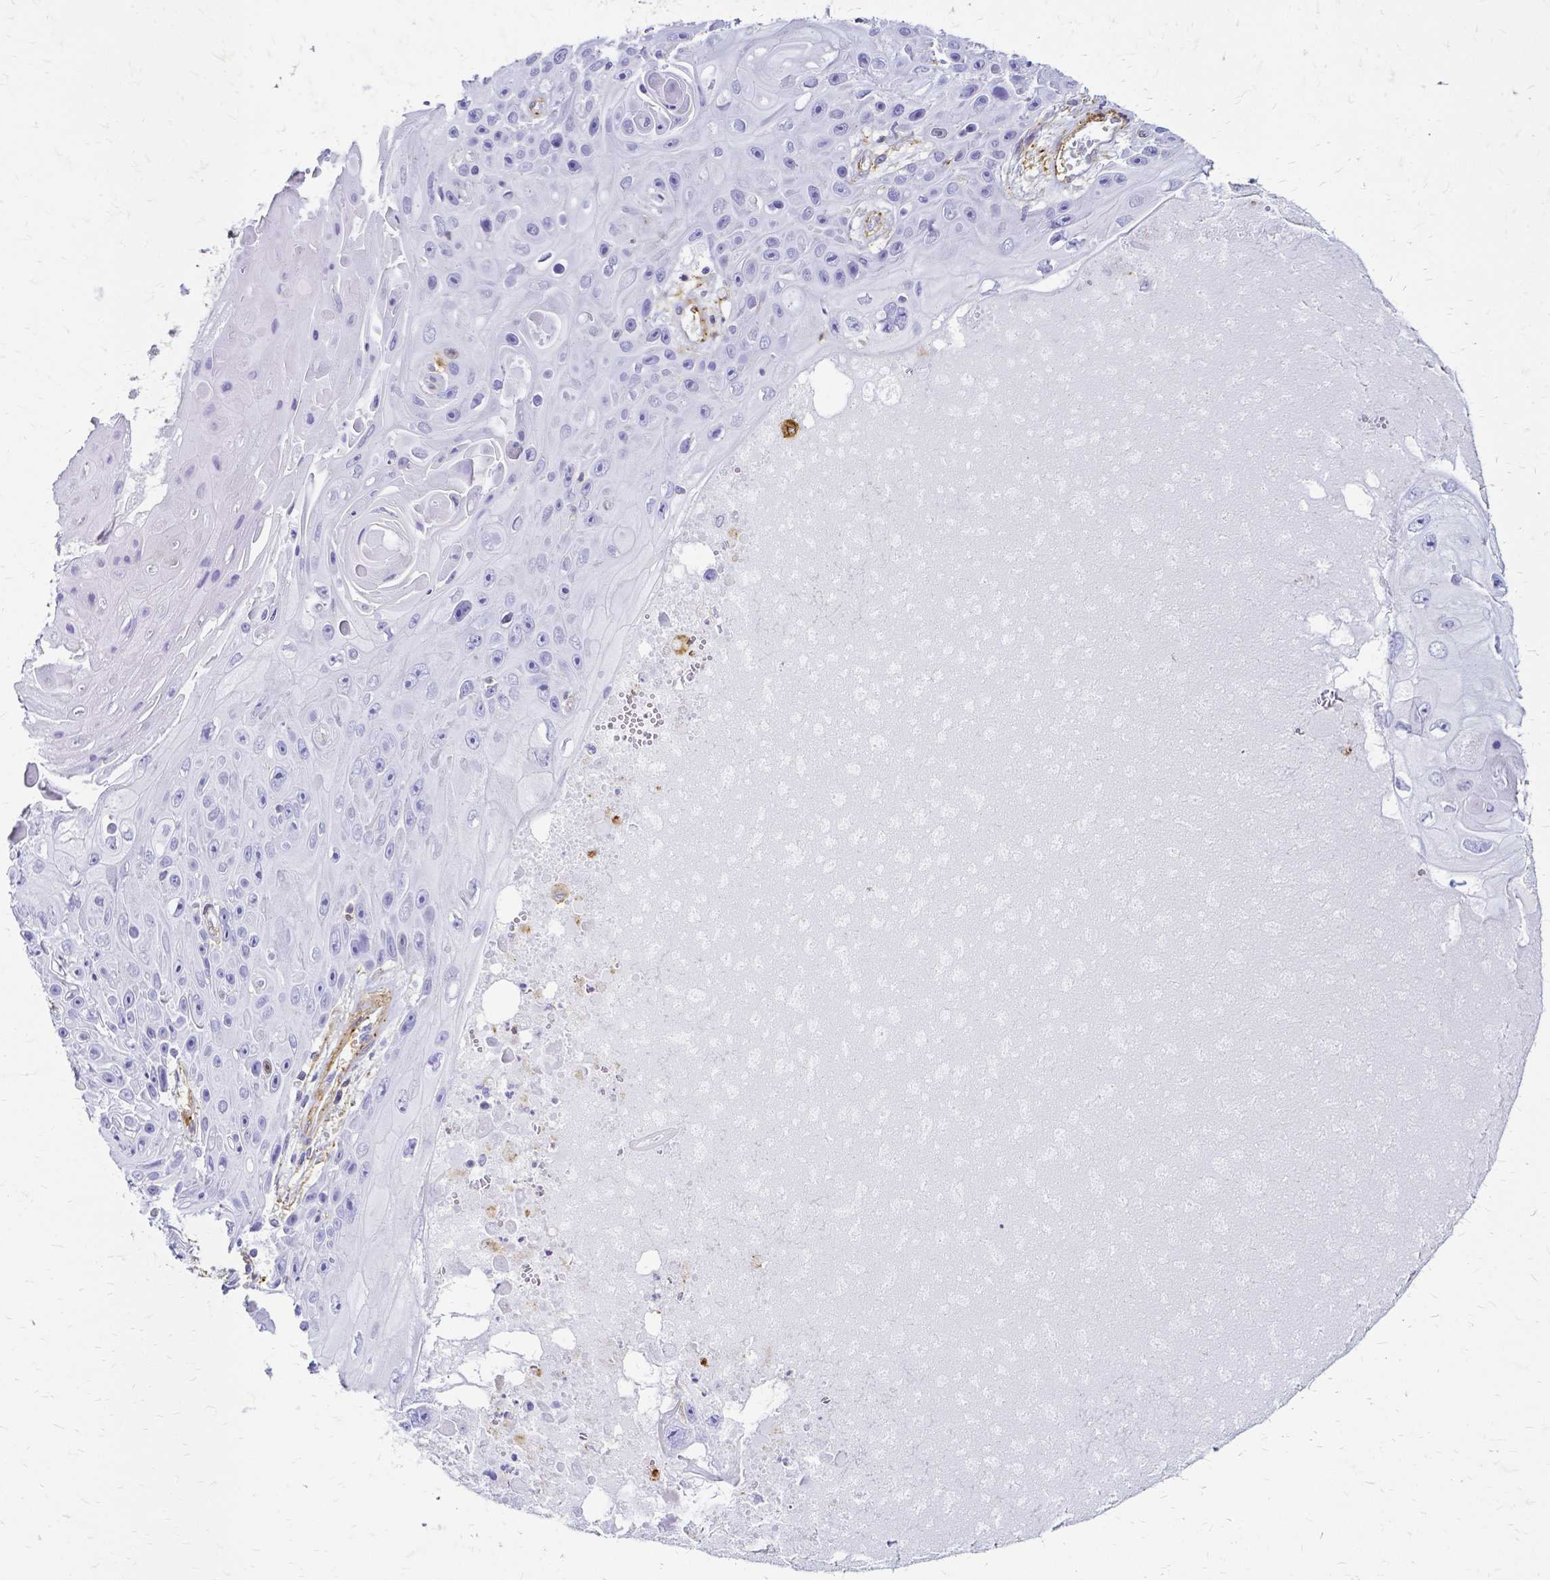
{"staining": {"intensity": "negative", "quantity": "none", "location": "none"}, "tissue": "skin cancer", "cell_type": "Tumor cells", "image_type": "cancer", "snomed": [{"axis": "morphology", "description": "Squamous cell carcinoma, NOS"}, {"axis": "topography", "description": "Skin"}], "caption": "Skin cancer (squamous cell carcinoma) stained for a protein using immunohistochemistry displays no staining tumor cells.", "gene": "HSPA12A", "patient": {"sex": "male", "age": 82}}